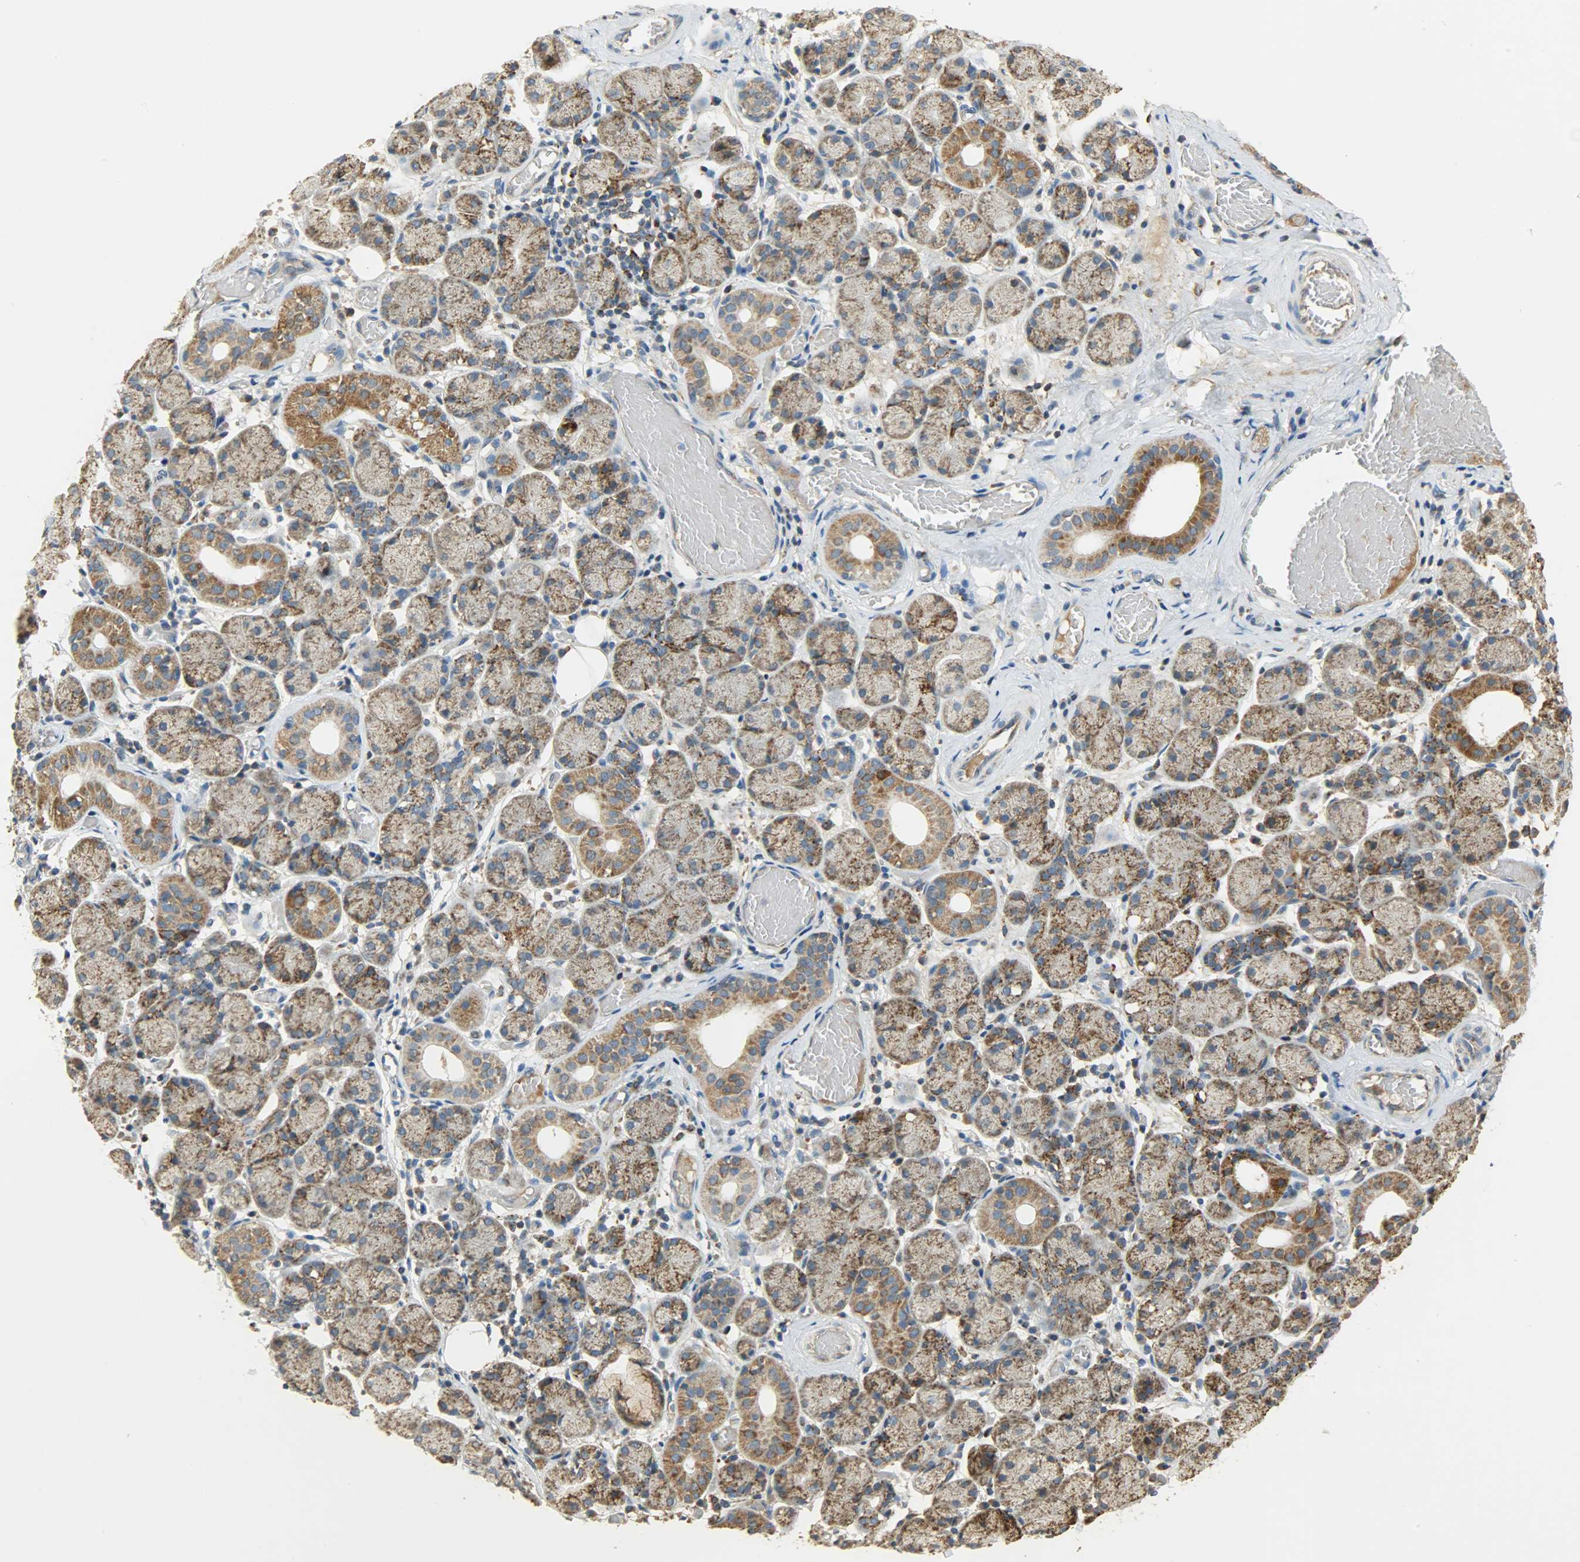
{"staining": {"intensity": "moderate", "quantity": ">75%", "location": "cytoplasmic/membranous"}, "tissue": "salivary gland", "cell_type": "Glandular cells", "image_type": "normal", "snomed": [{"axis": "morphology", "description": "Normal tissue, NOS"}, {"axis": "topography", "description": "Salivary gland"}], "caption": "A brown stain highlights moderate cytoplasmic/membranous staining of a protein in glandular cells of unremarkable salivary gland.", "gene": "HDHD5", "patient": {"sex": "female", "age": 24}}